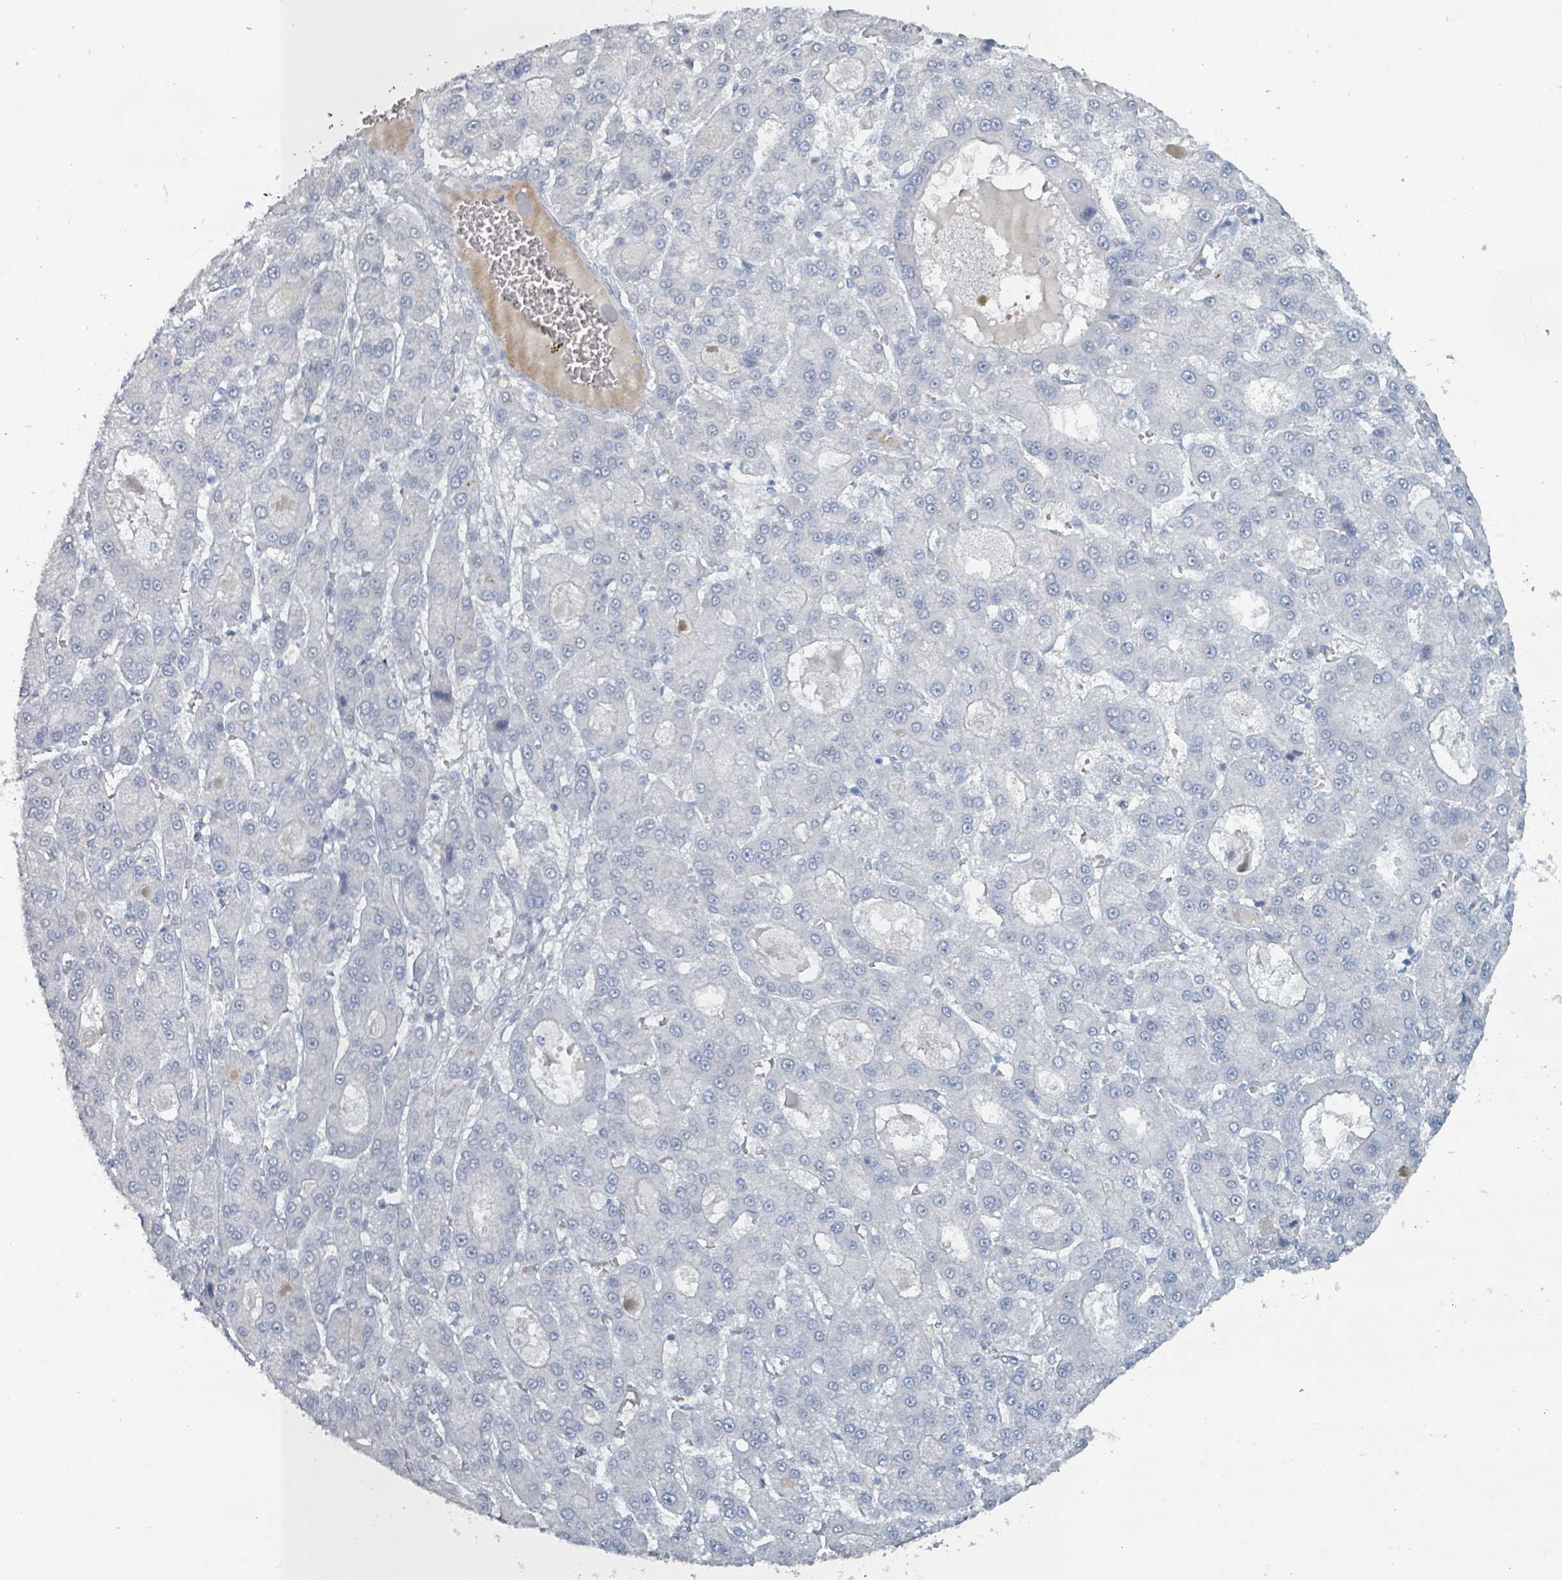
{"staining": {"intensity": "negative", "quantity": "none", "location": "none"}, "tissue": "liver cancer", "cell_type": "Tumor cells", "image_type": "cancer", "snomed": [{"axis": "morphology", "description": "Carcinoma, Hepatocellular, NOS"}, {"axis": "topography", "description": "Liver"}], "caption": "An image of liver cancer (hepatocellular carcinoma) stained for a protein shows no brown staining in tumor cells. The staining was performed using DAB (3,3'-diaminobenzidine) to visualize the protein expression in brown, while the nuclei were stained in blue with hematoxylin (Magnification: 20x).", "gene": "HEATR5A", "patient": {"sex": "male", "age": 70}}